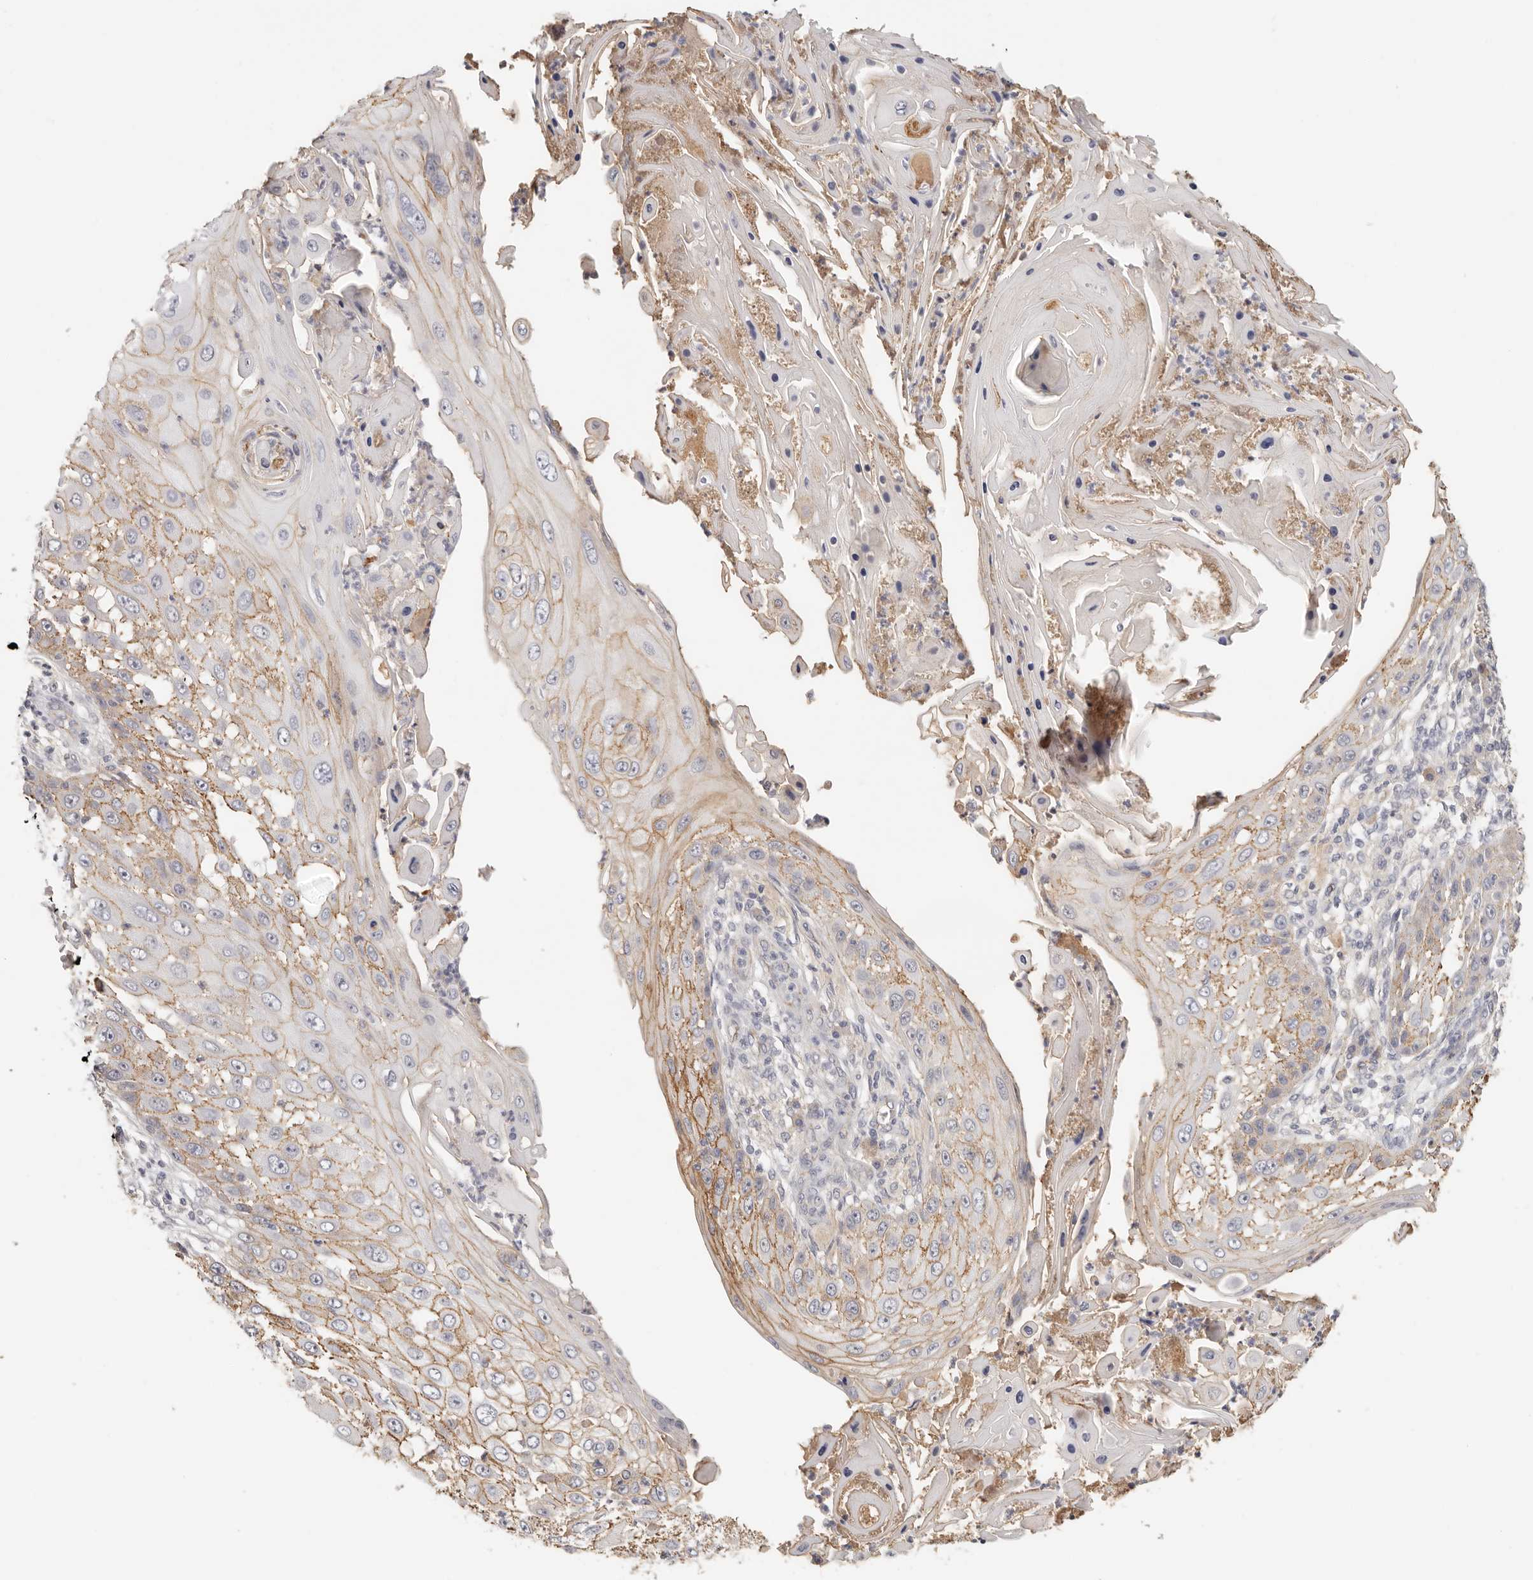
{"staining": {"intensity": "moderate", "quantity": "25%-75%", "location": "cytoplasmic/membranous"}, "tissue": "skin cancer", "cell_type": "Tumor cells", "image_type": "cancer", "snomed": [{"axis": "morphology", "description": "Squamous cell carcinoma, NOS"}, {"axis": "topography", "description": "Skin"}], "caption": "Protein staining of skin cancer tissue shows moderate cytoplasmic/membranous positivity in about 25%-75% of tumor cells.", "gene": "ANXA9", "patient": {"sex": "female", "age": 44}}